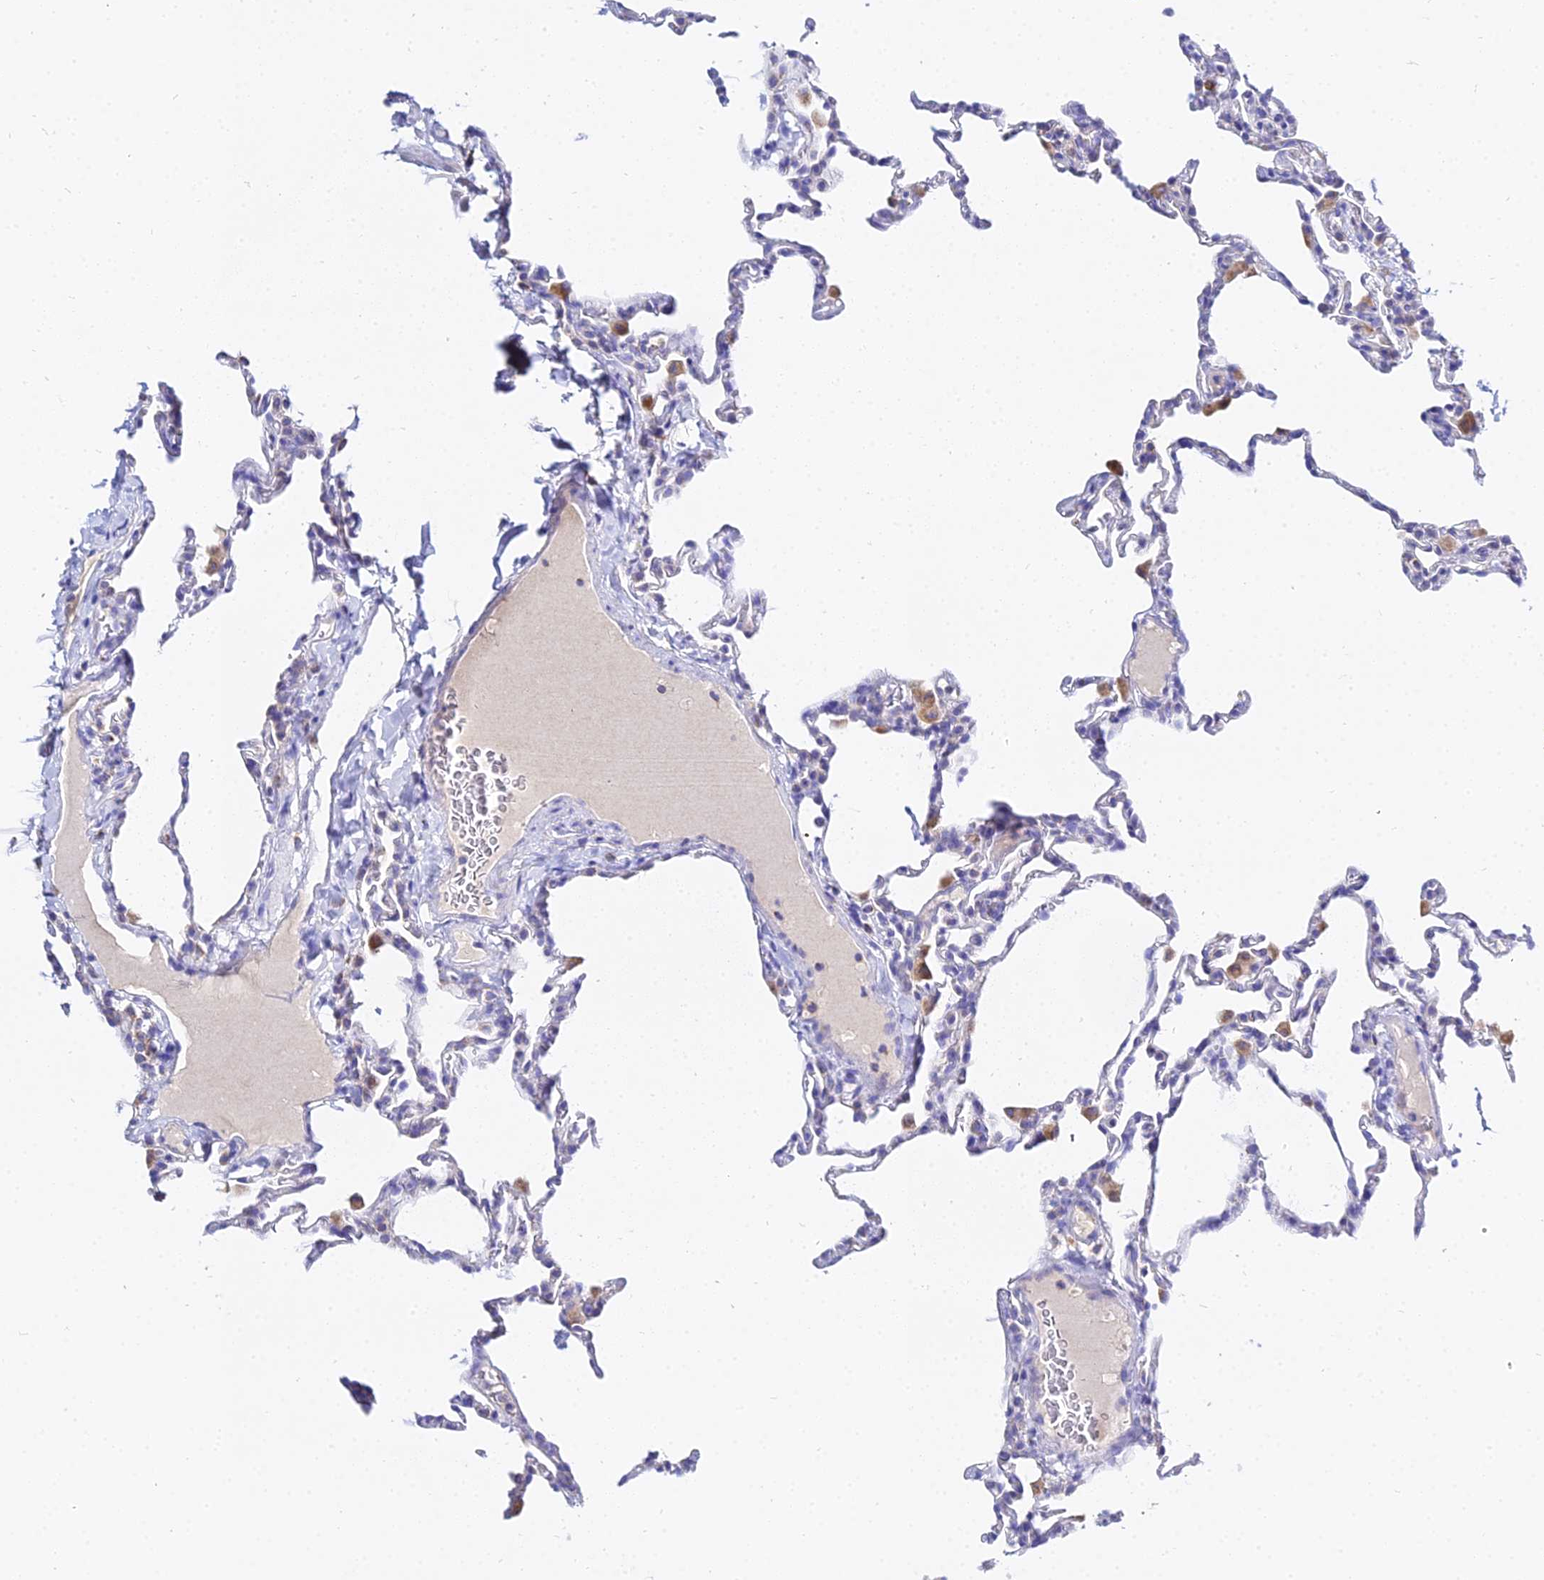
{"staining": {"intensity": "negative", "quantity": "none", "location": "none"}, "tissue": "lung", "cell_type": "Alveolar cells", "image_type": "normal", "snomed": [{"axis": "morphology", "description": "Normal tissue, NOS"}, {"axis": "topography", "description": "Lung"}], "caption": "The image displays no significant expression in alveolar cells of lung. (DAB immunohistochemistry, high magnification).", "gene": "TYW5", "patient": {"sex": "male", "age": 20}}